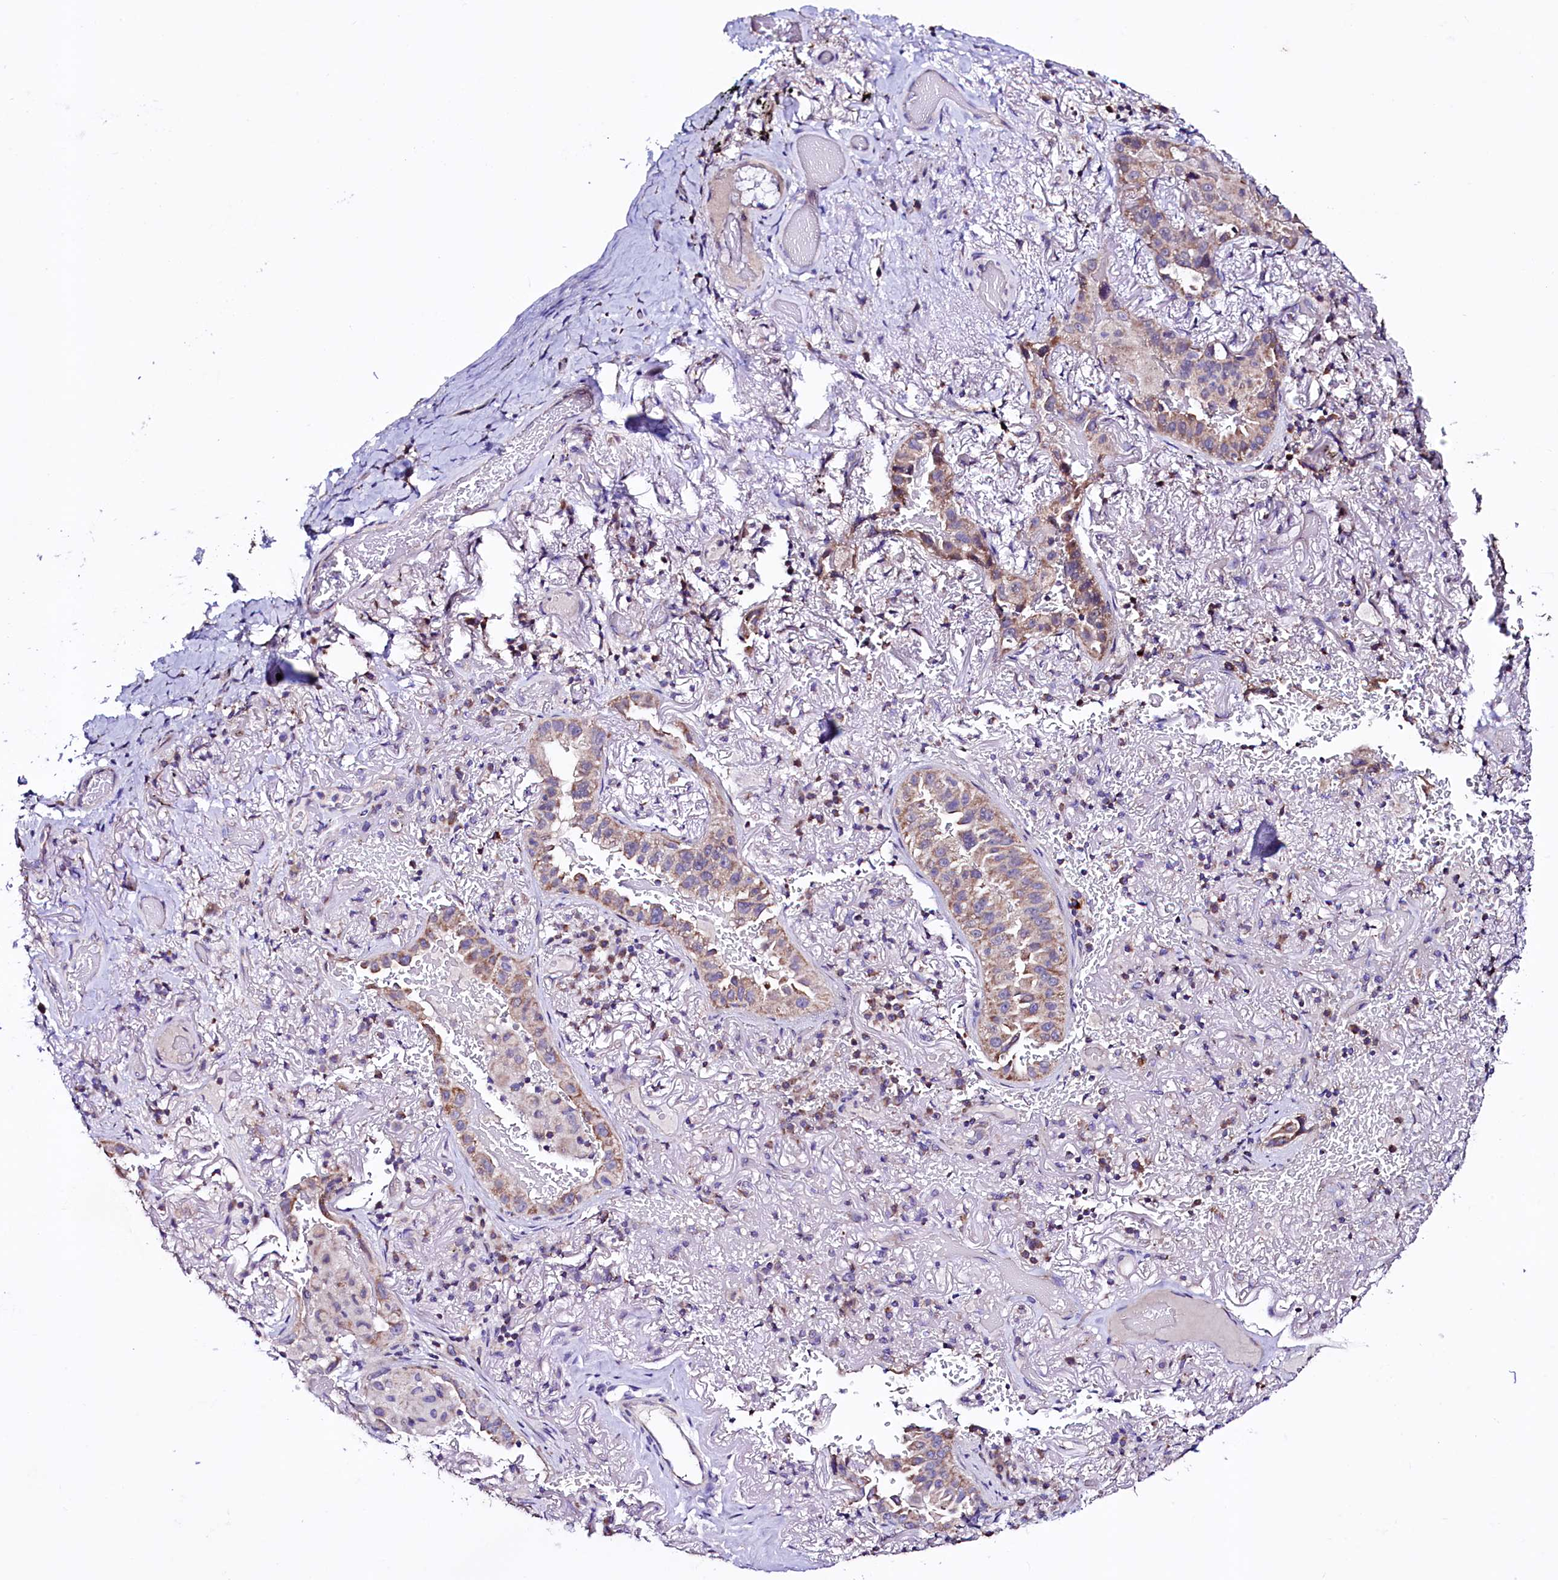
{"staining": {"intensity": "weak", "quantity": "25%-75%", "location": "cytoplasmic/membranous"}, "tissue": "lung cancer", "cell_type": "Tumor cells", "image_type": "cancer", "snomed": [{"axis": "morphology", "description": "Adenocarcinoma, NOS"}, {"axis": "topography", "description": "Lung"}], "caption": "A micrograph of lung adenocarcinoma stained for a protein demonstrates weak cytoplasmic/membranous brown staining in tumor cells. Using DAB (3,3'-diaminobenzidine) (brown) and hematoxylin (blue) stains, captured at high magnification using brightfield microscopy.", "gene": "STARD5", "patient": {"sex": "female", "age": 69}}